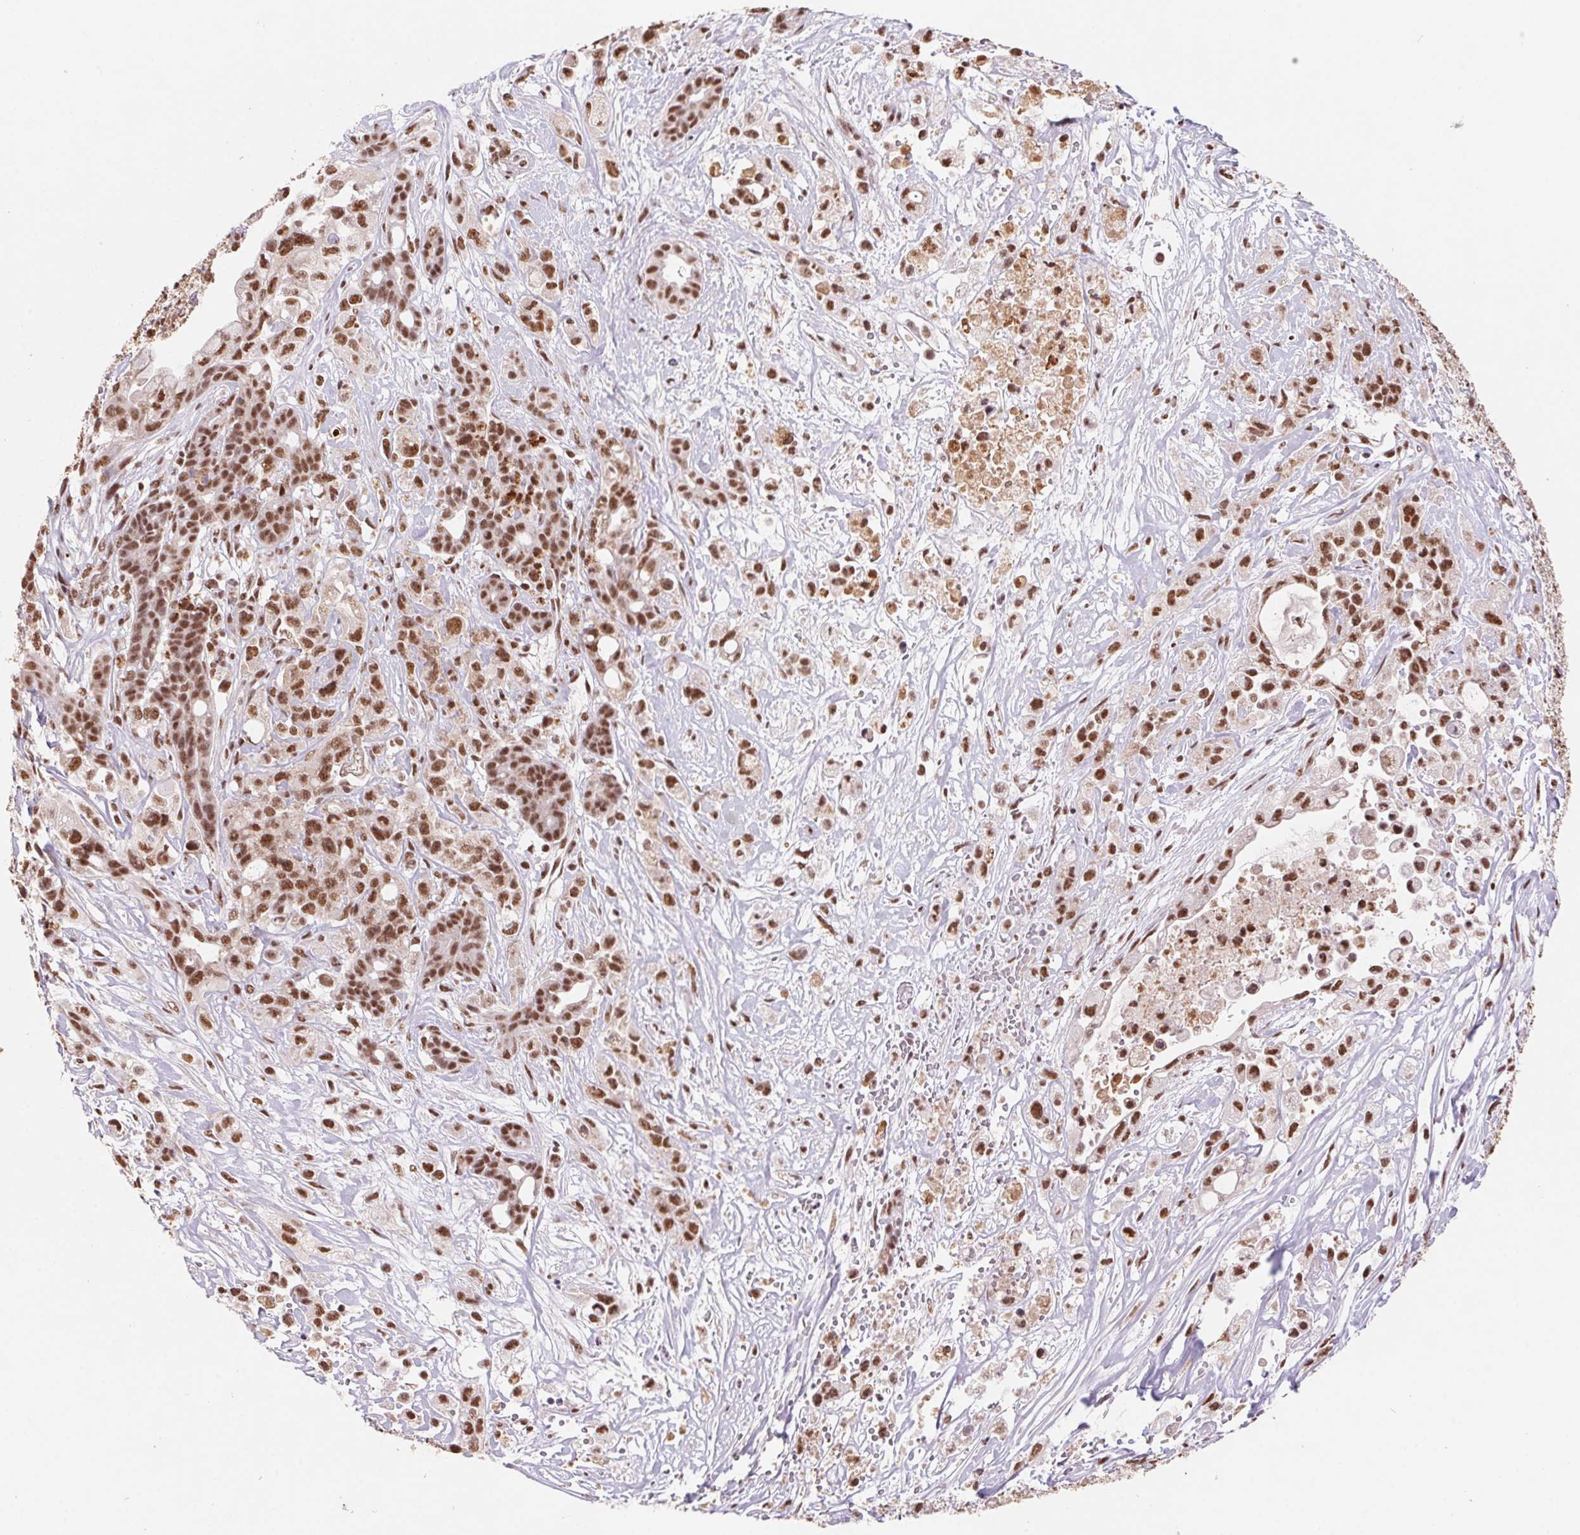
{"staining": {"intensity": "moderate", "quantity": ">75%", "location": "nuclear"}, "tissue": "pancreatic cancer", "cell_type": "Tumor cells", "image_type": "cancer", "snomed": [{"axis": "morphology", "description": "Adenocarcinoma, NOS"}, {"axis": "topography", "description": "Pancreas"}], "caption": "Tumor cells demonstrate medium levels of moderate nuclear positivity in approximately >75% of cells in human pancreatic adenocarcinoma. (DAB IHC, brown staining for protein, blue staining for nuclei).", "gene": "SNRPG", "patient": {"sex": "male", "age": 44}}